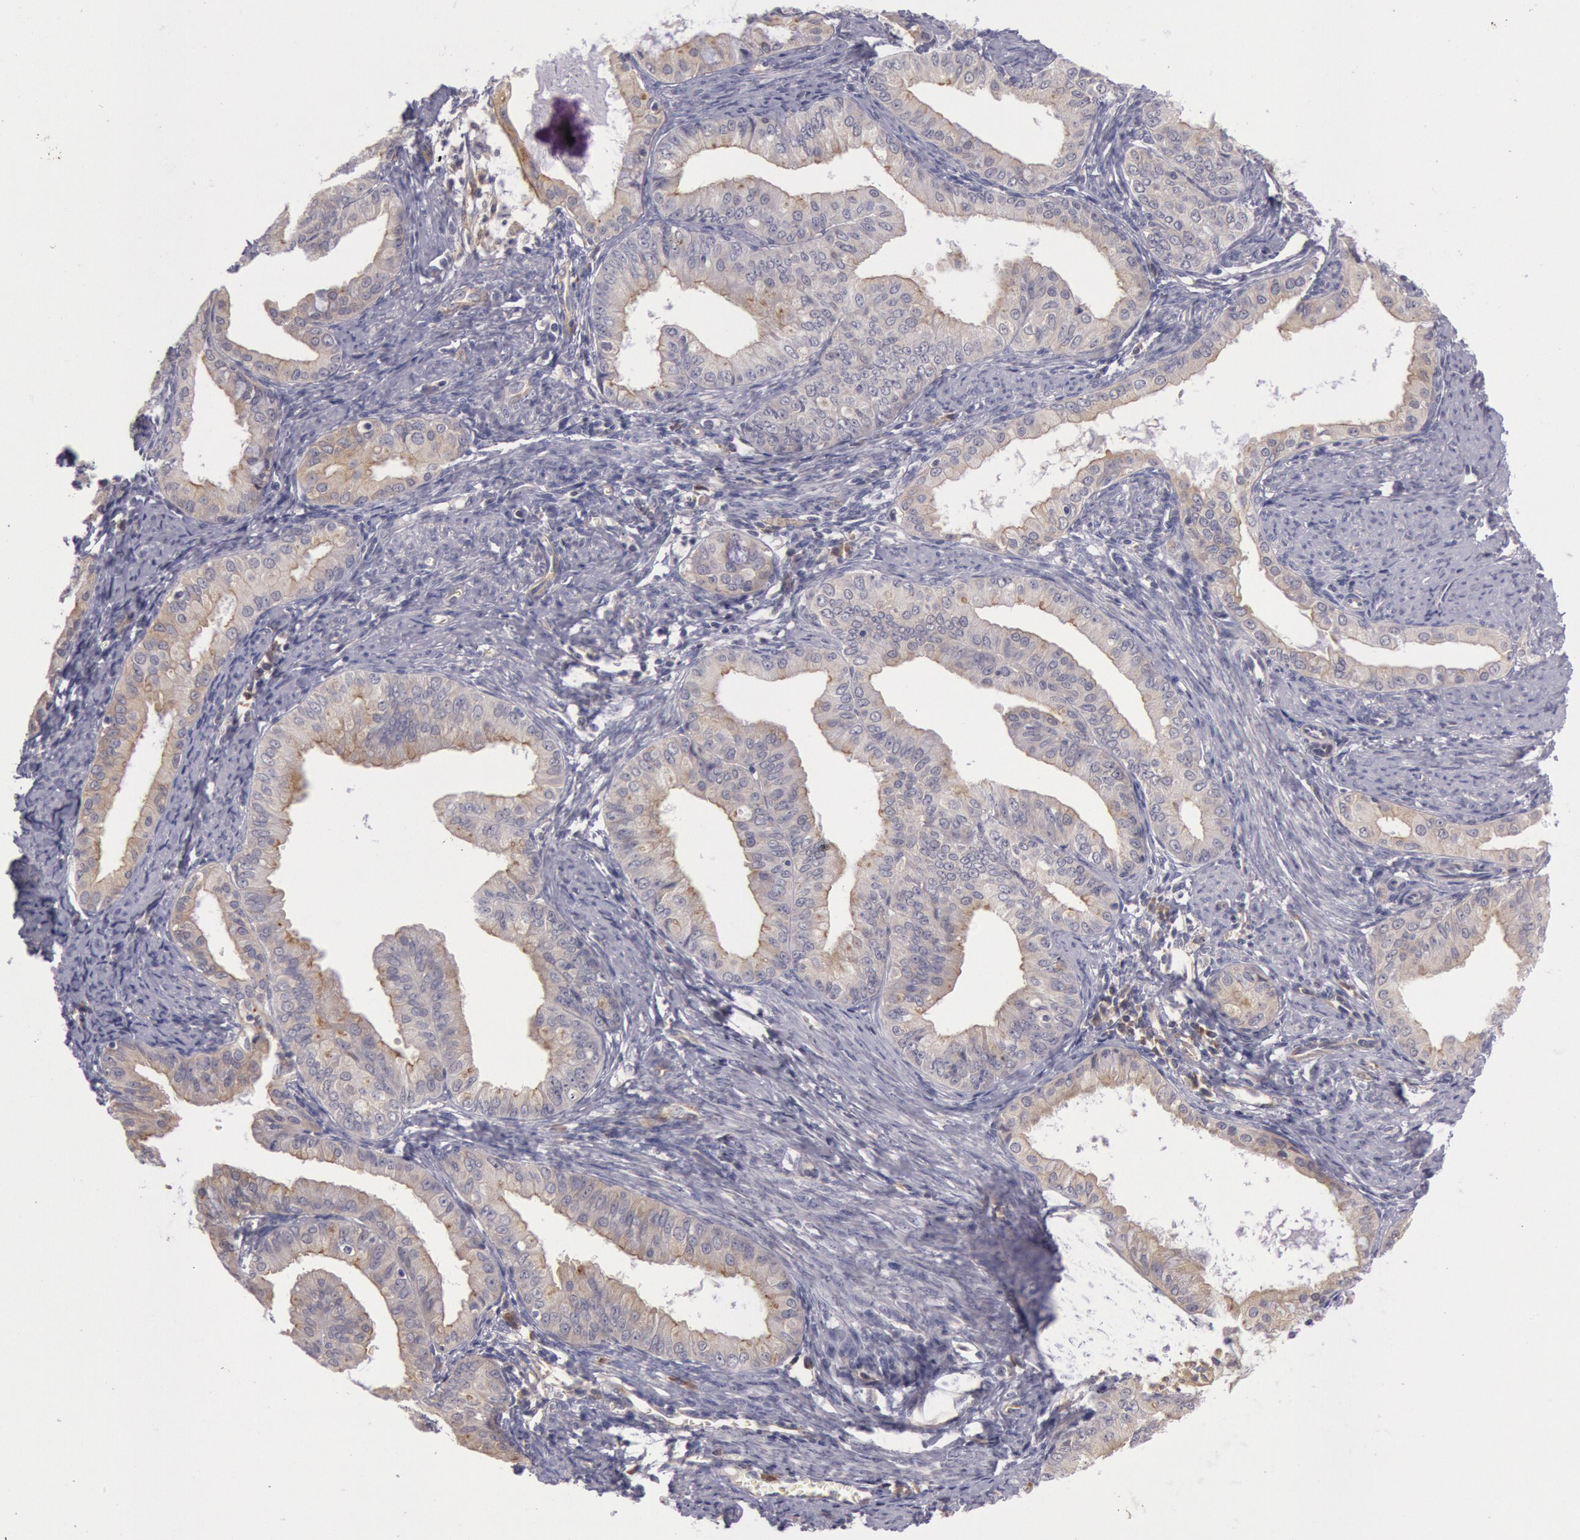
{"staining": {"intensity": "weak", "quantity": "25%-75%", "location": "cytoplasmic/membranous"}, "tissue": "endometrial cancer", "cell_type": "Tumor cells", "image_type": "cancer", "snomed": [{"axis": "morphology", "description": "Adenocarcinoma, NOS"}, {"axis": "topography", "description": "Endometrium"}], "caption": "Immunohistochemical staining of adenocarcinoma (endometrial) reveals low levels of weak cytoplasmic/membranous positivity in about 25%-75% of tumor cells.", "gene": "MYO5A", "patient": {"sex": "female", "age": 76}}